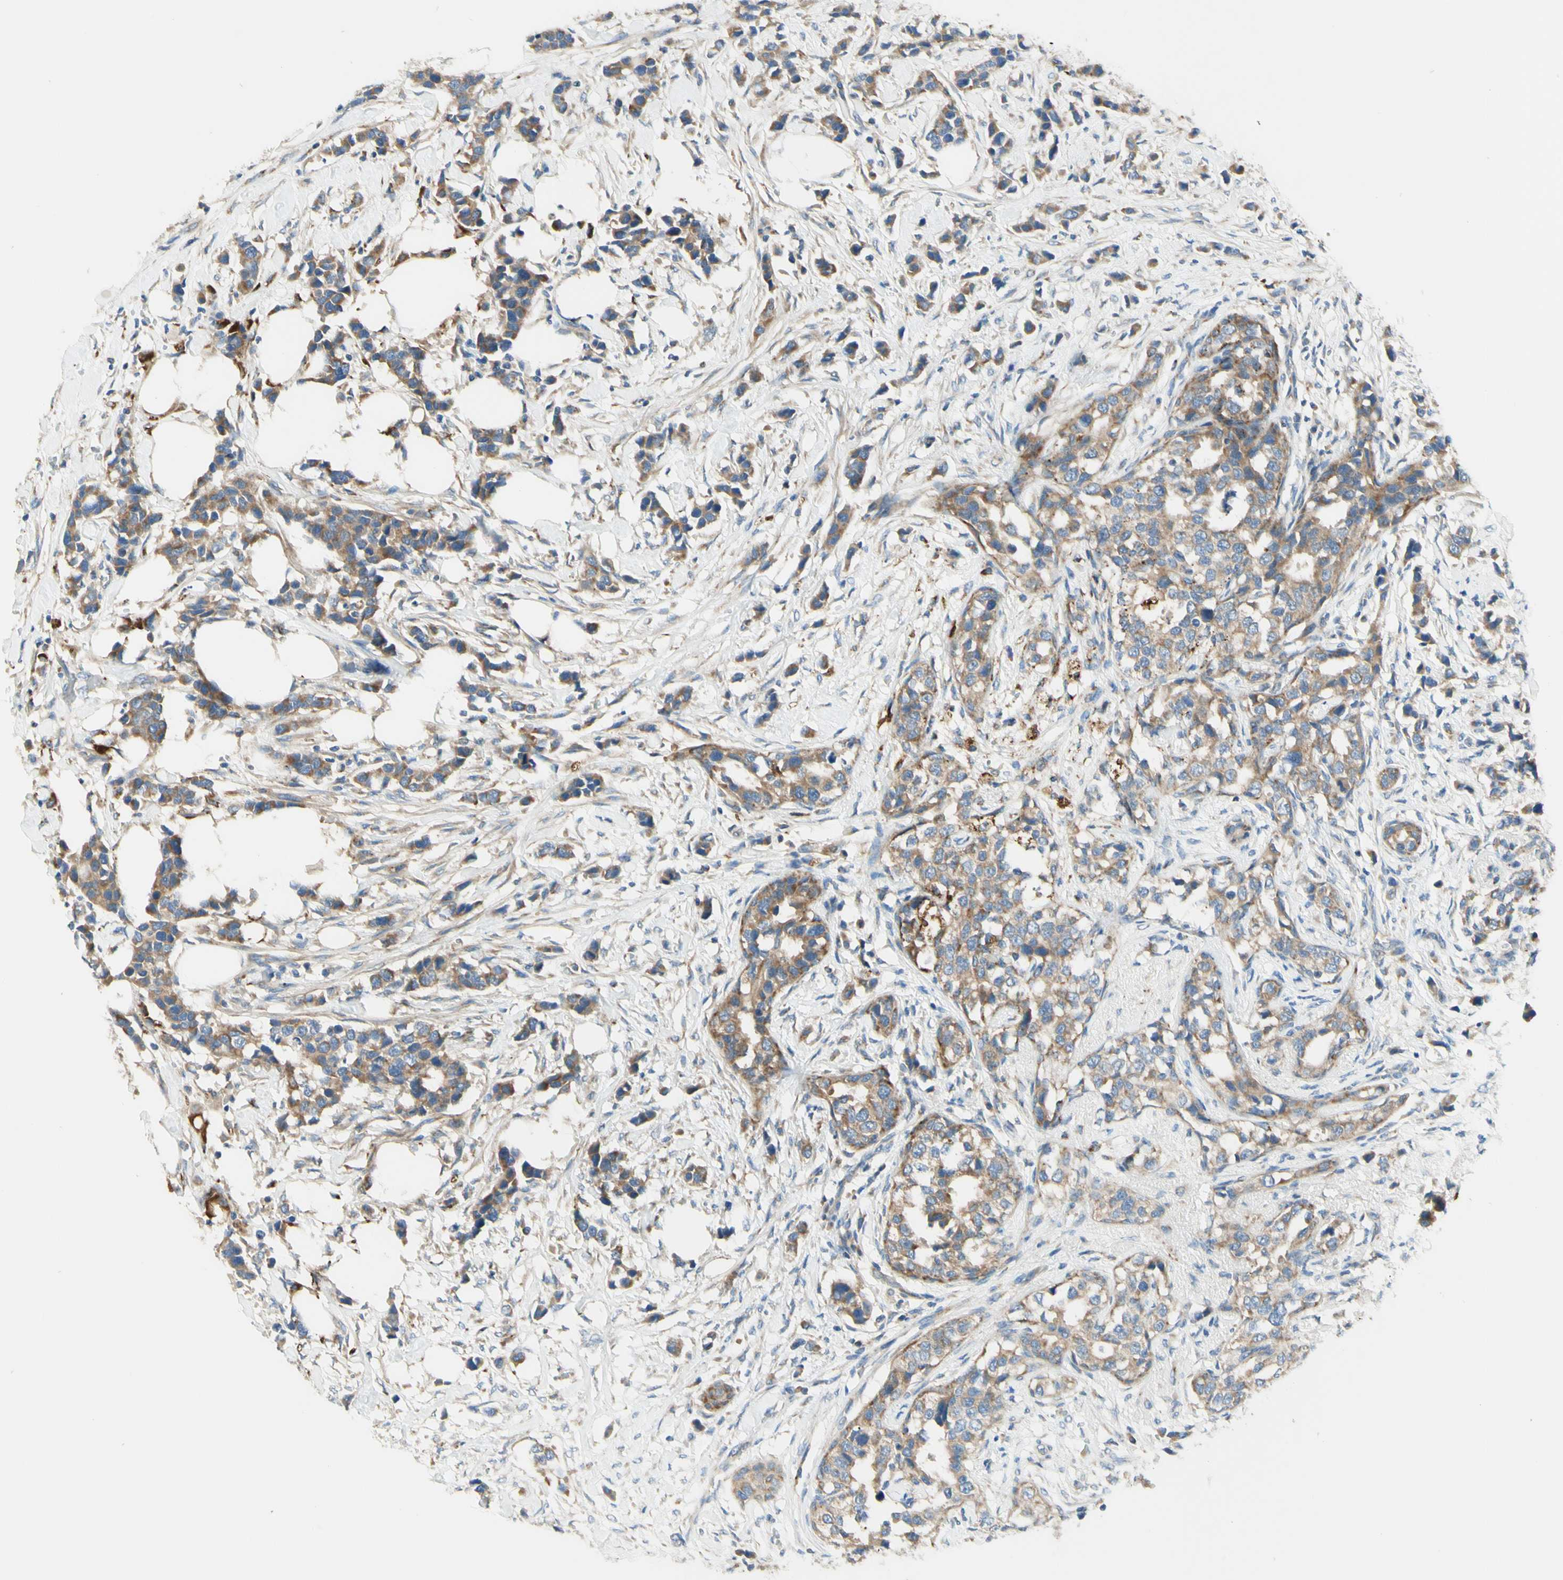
{"staining": {"intensity": "moderate", "quantity": ">75%", "location": "cytoplasmic/membranous"}, "tissue": "breast cancer", "cell_type": "Tumor cells", "image_type": "cancer", "snomed": [{"axis": "morphology", "description": "Normal tissue, NOS"}, {"axis": "morphology", "description": "Duct carcinoma"}, {"axis": "topography", "description": "Breast"}], "caption": "Breast cancer stained with DAB immunohistochemistry reveals medium levels of moderate cytoplasmic/membranous expression in about >75% of tumor cells. The staining is performed using DAB (3,3'-diaminobenzidine) brown chromogen to label protein expression. The nuclei are counter-stained blue using hematoxylin.", "gene": "ARMC10", "patient": {"sex": "female", "age": 50}}